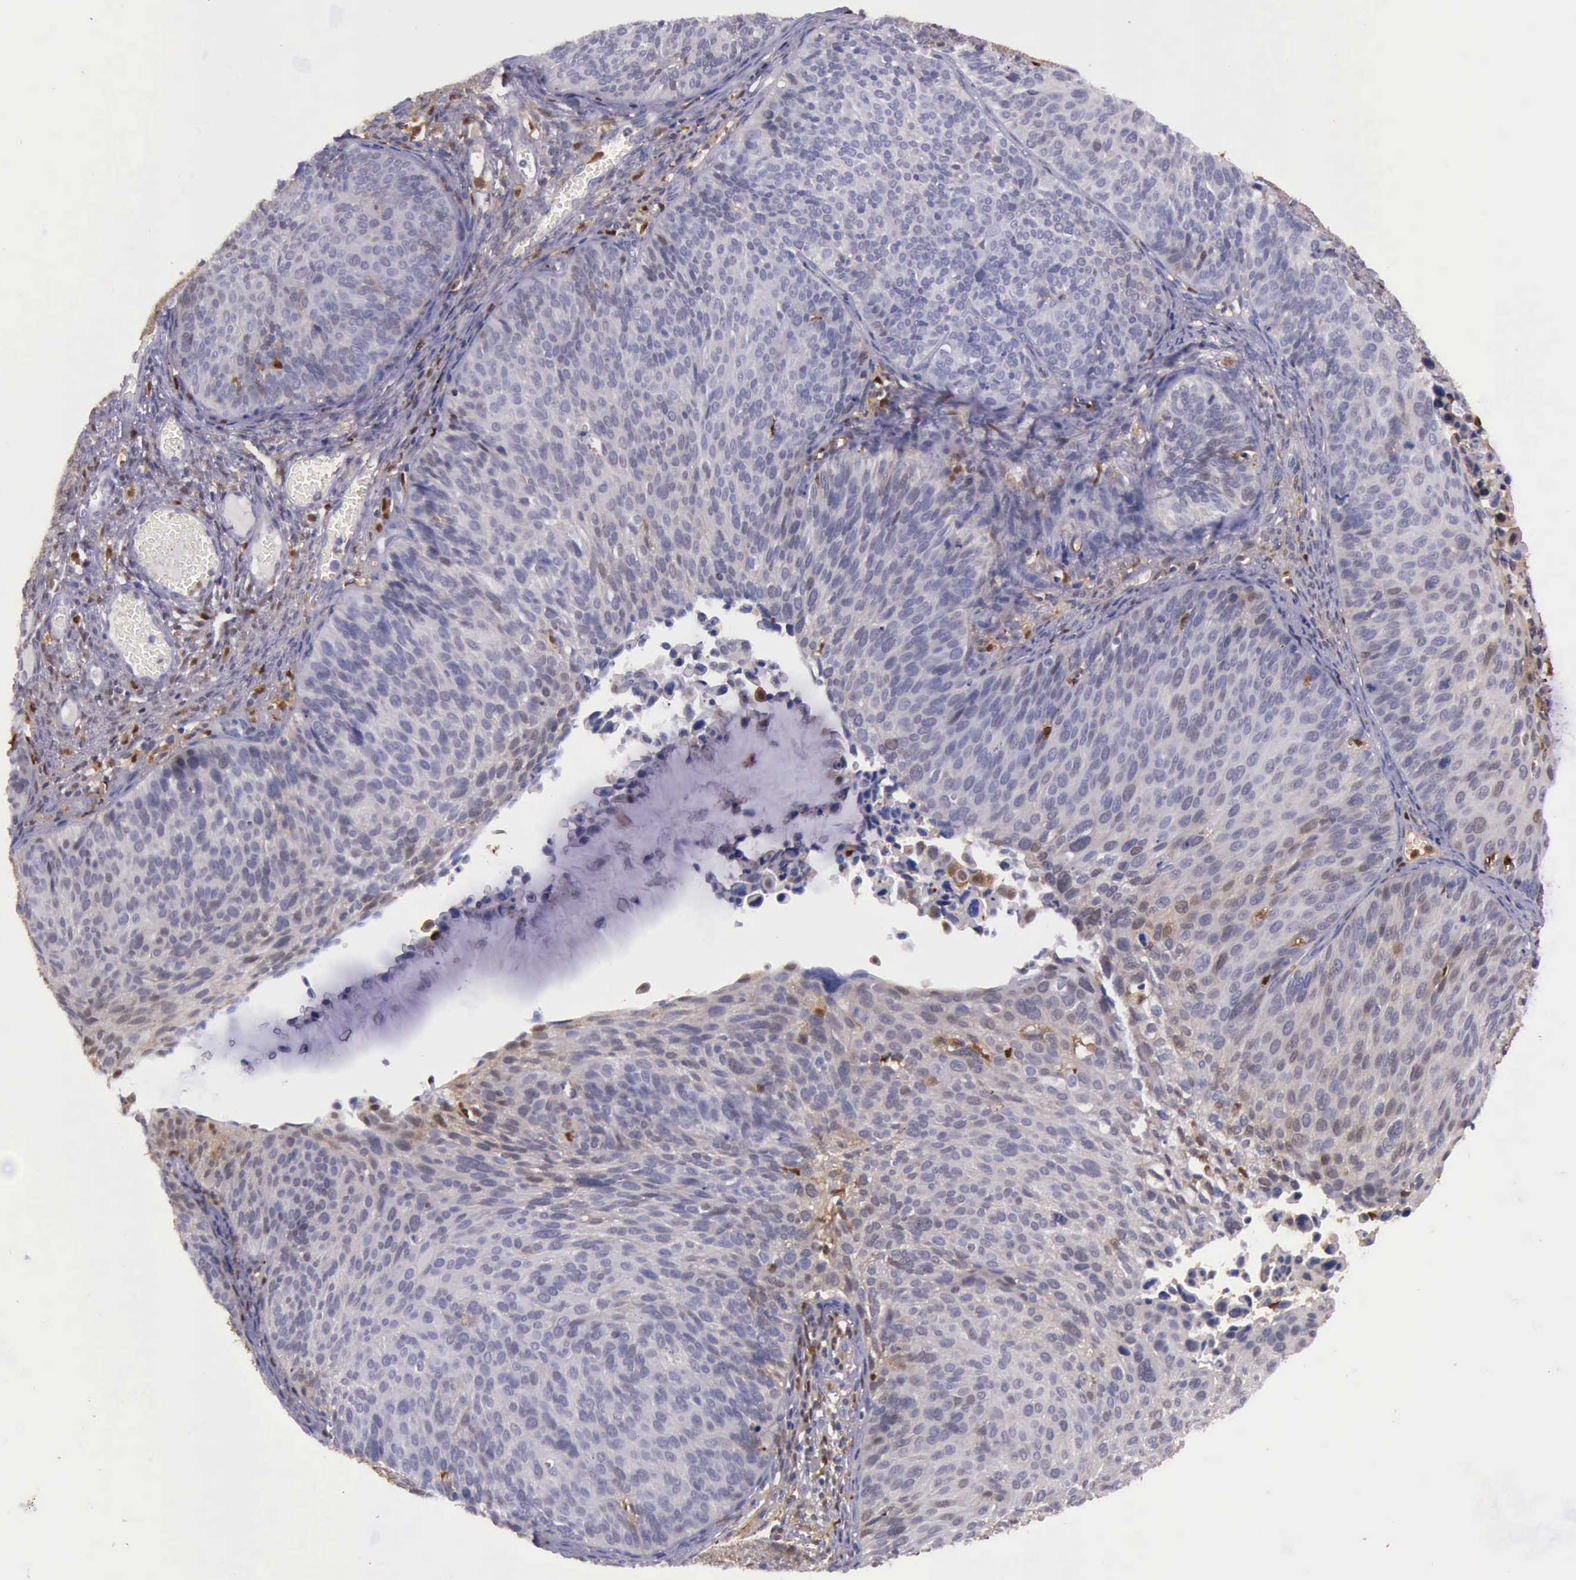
{"staining": {"intensity": "weak", "quantity": "<25%", "location": "cytoplasmic/membranous,nuclear"}, "tissue": "cervical cancer", "cell_type": "Tumor cells", "image_type": "cancer", "snomed": [{"axis": "morphology", "description": "Squamous cell carcinoma, NOS"}, {"axis": "topography", "description": "Cervix"}], "caption": "DAB immunohistochemical staining of cervical cancer displays no significant expression in tumor cells.", "gene": "TYMP", "patient": {"sex": "female", "age": 36}}